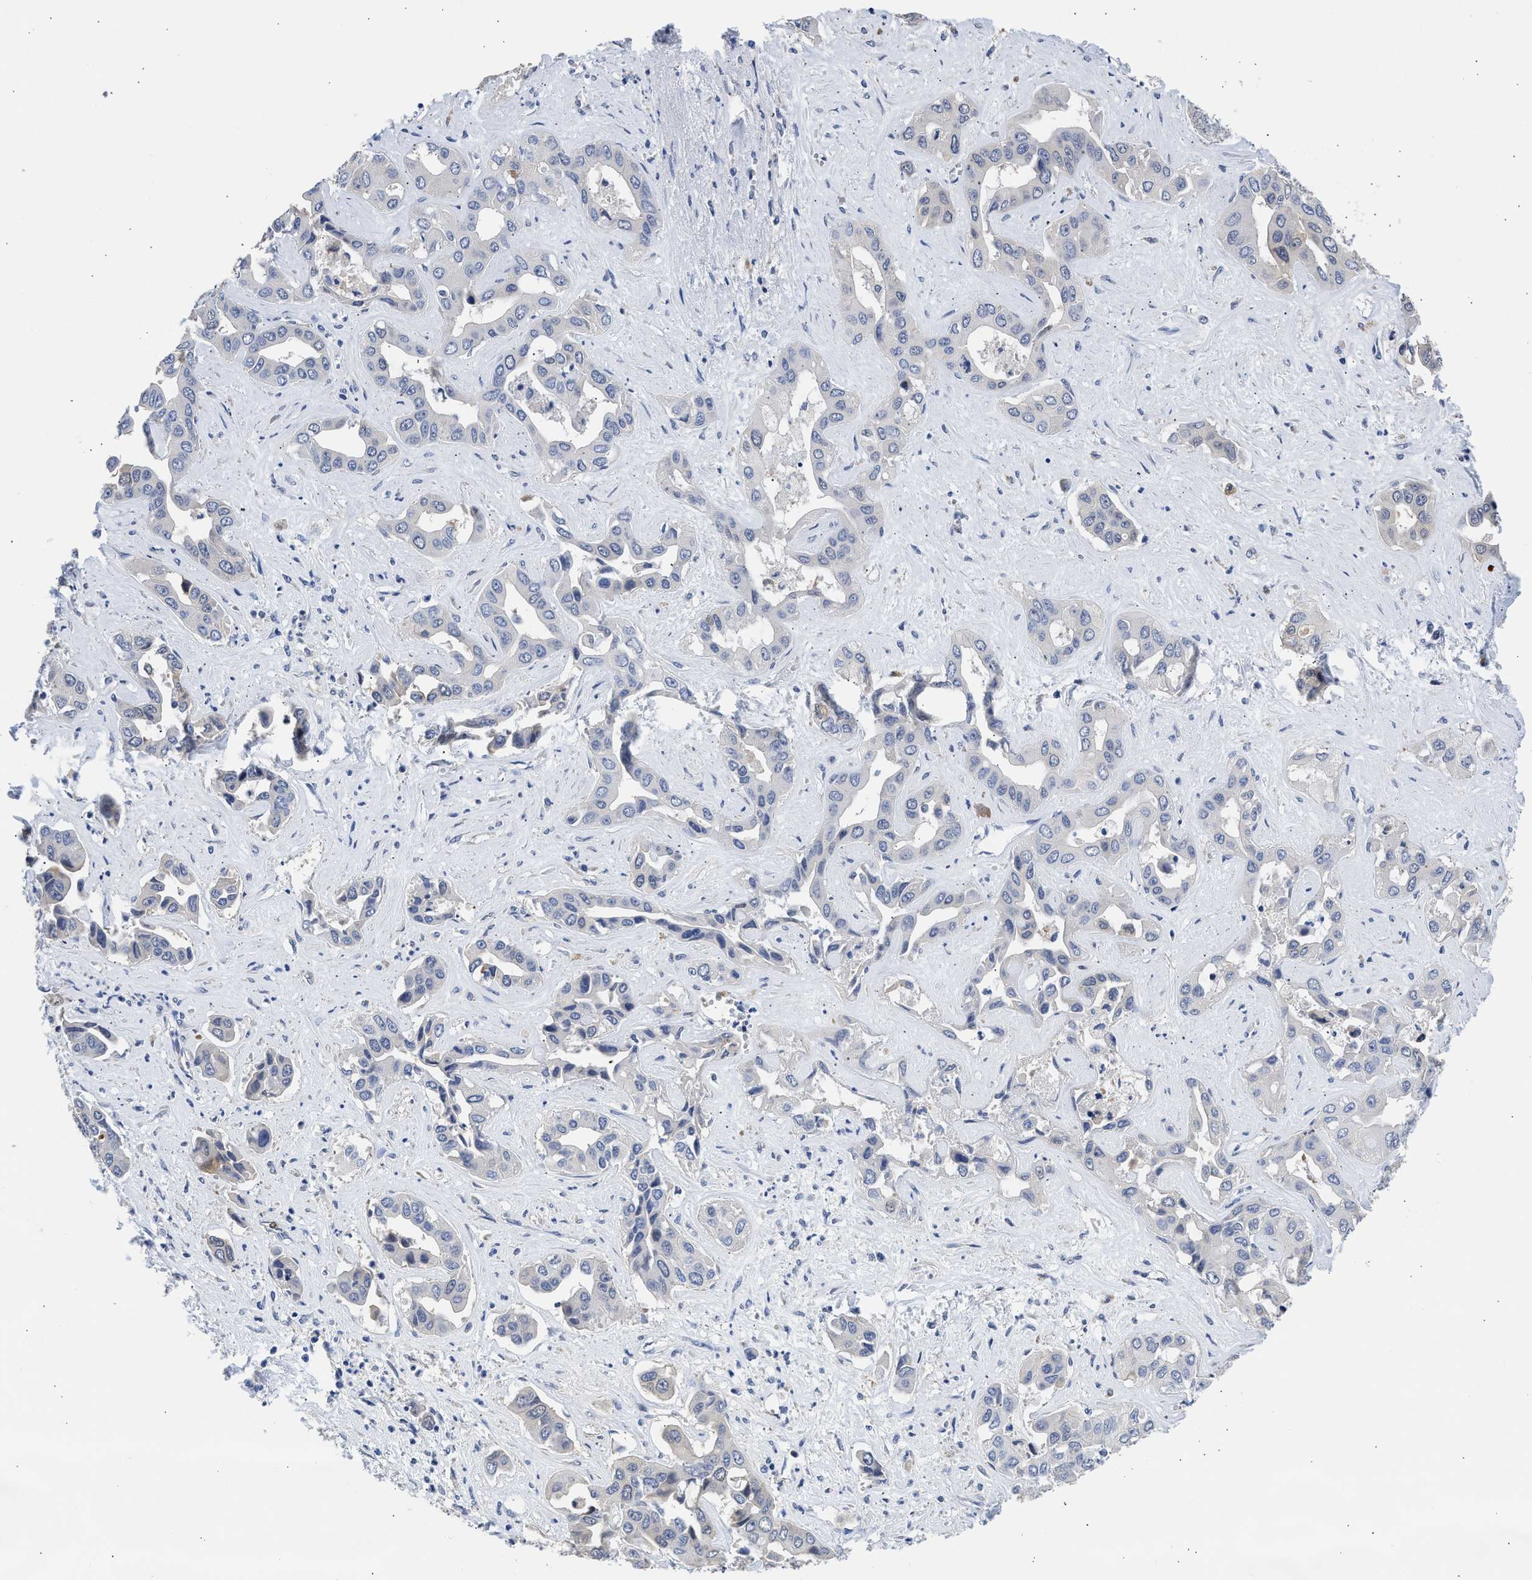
{"staining": {"intensity": "negative", "quantity": "none", "location": "none"}, "tissue": "liver cancer", "cell_type": "Tumor cells", "image_type": "cancer", "snomed": [{"axis": "morphology", "description": "Cholangiocarcinoma"}, {"axis": "topography", "description": "Liver"}], "caption": "Micrograph shows no significant protein staining in tumor cells of liver cancer.", "gene": "XPO5", "patient": {"sex": "female", "age": 52}}